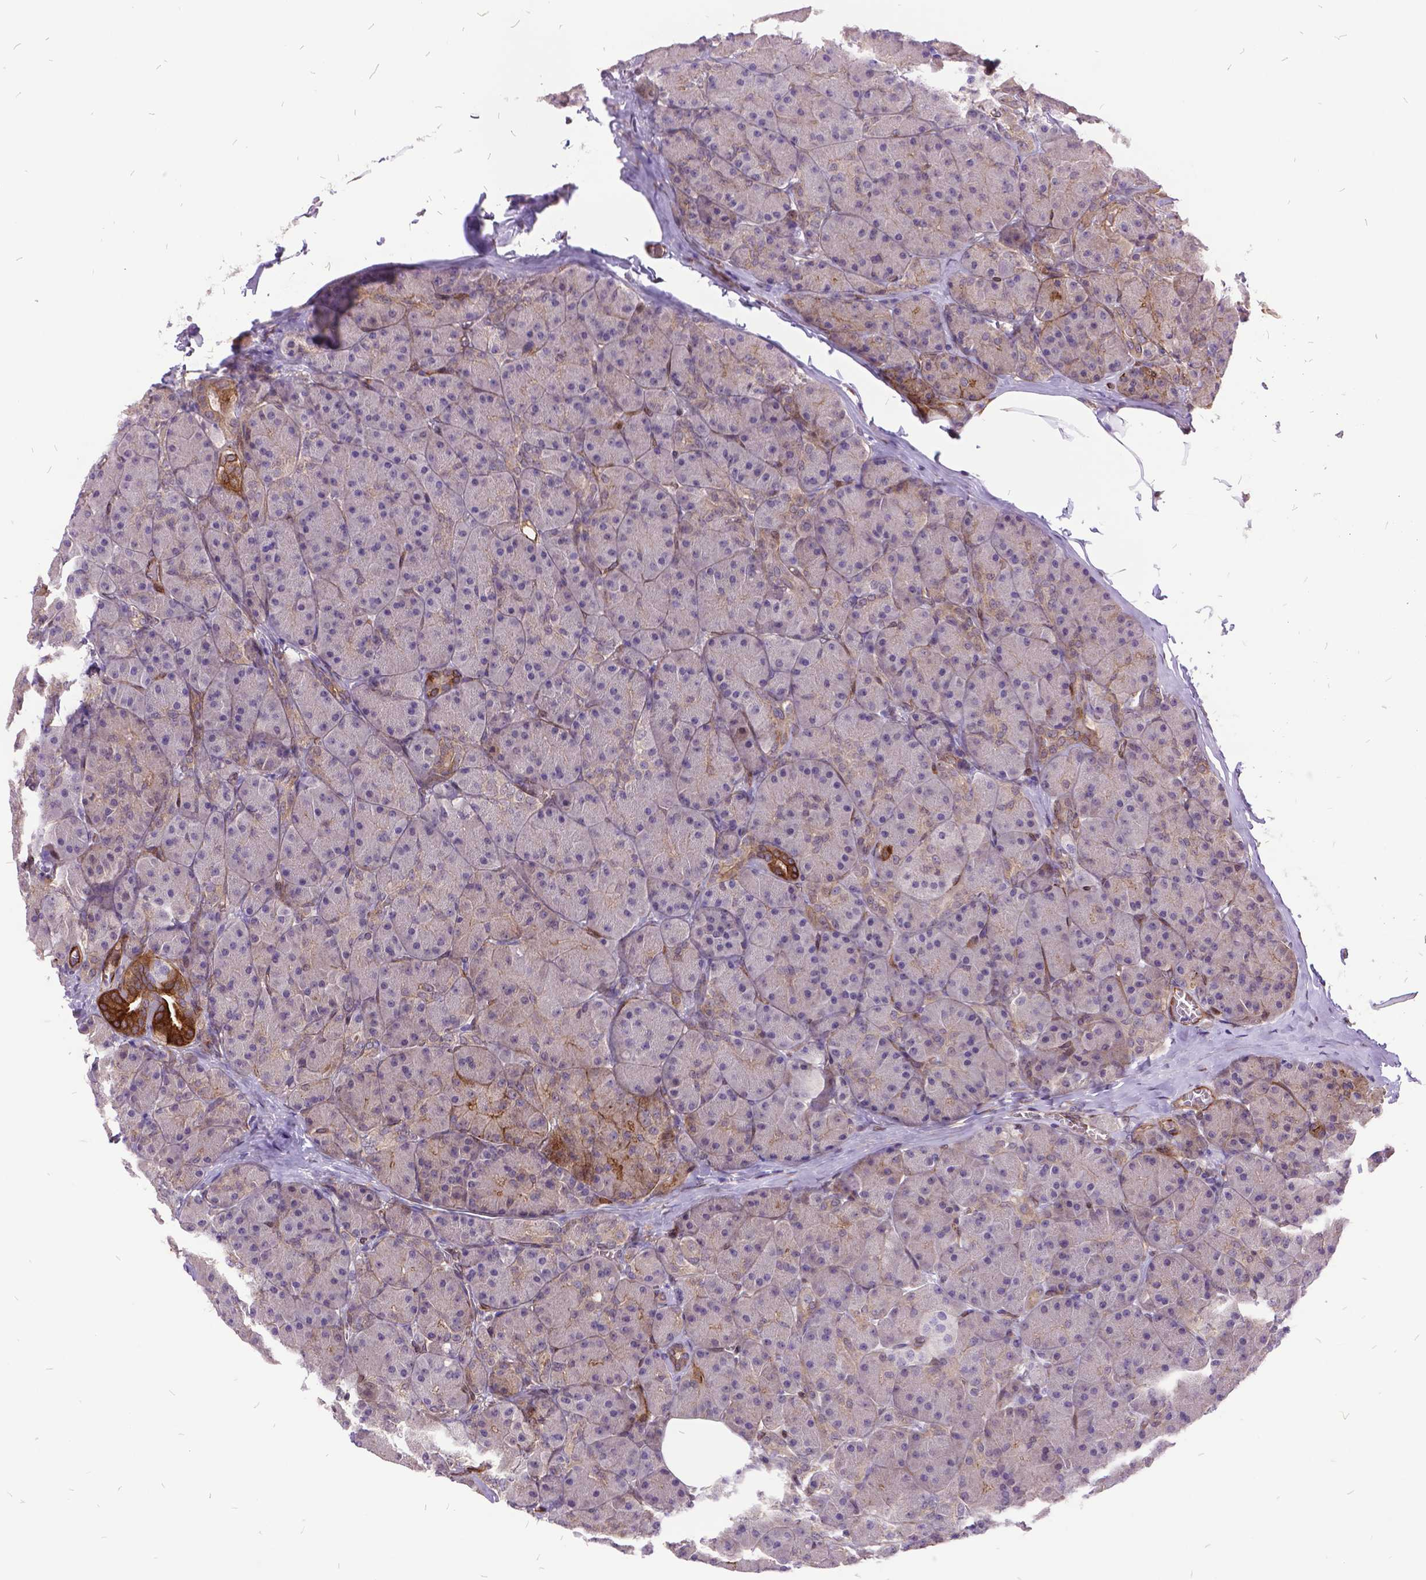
{"staining": {"intensity": "moderate", "quantity": "<25%", "location": "cytoplasmic/membranous"}, "tissue": "pancreas", "cell_type": "Exocrine glandular cells", "image_type": "normal", "snomed": [{"axis": "morphology", "description": "Normal tissue, NOS"}, {"axis": "topography", "description": "Pancreas"}], "caption": "Protein expression analysis of normal pancreas shows moderate cytoplasmic/membranous expression in about <25% of exocrine glandular cells.", "gene": "GRB7", "patient": {"sex": "male", "age": 57}}